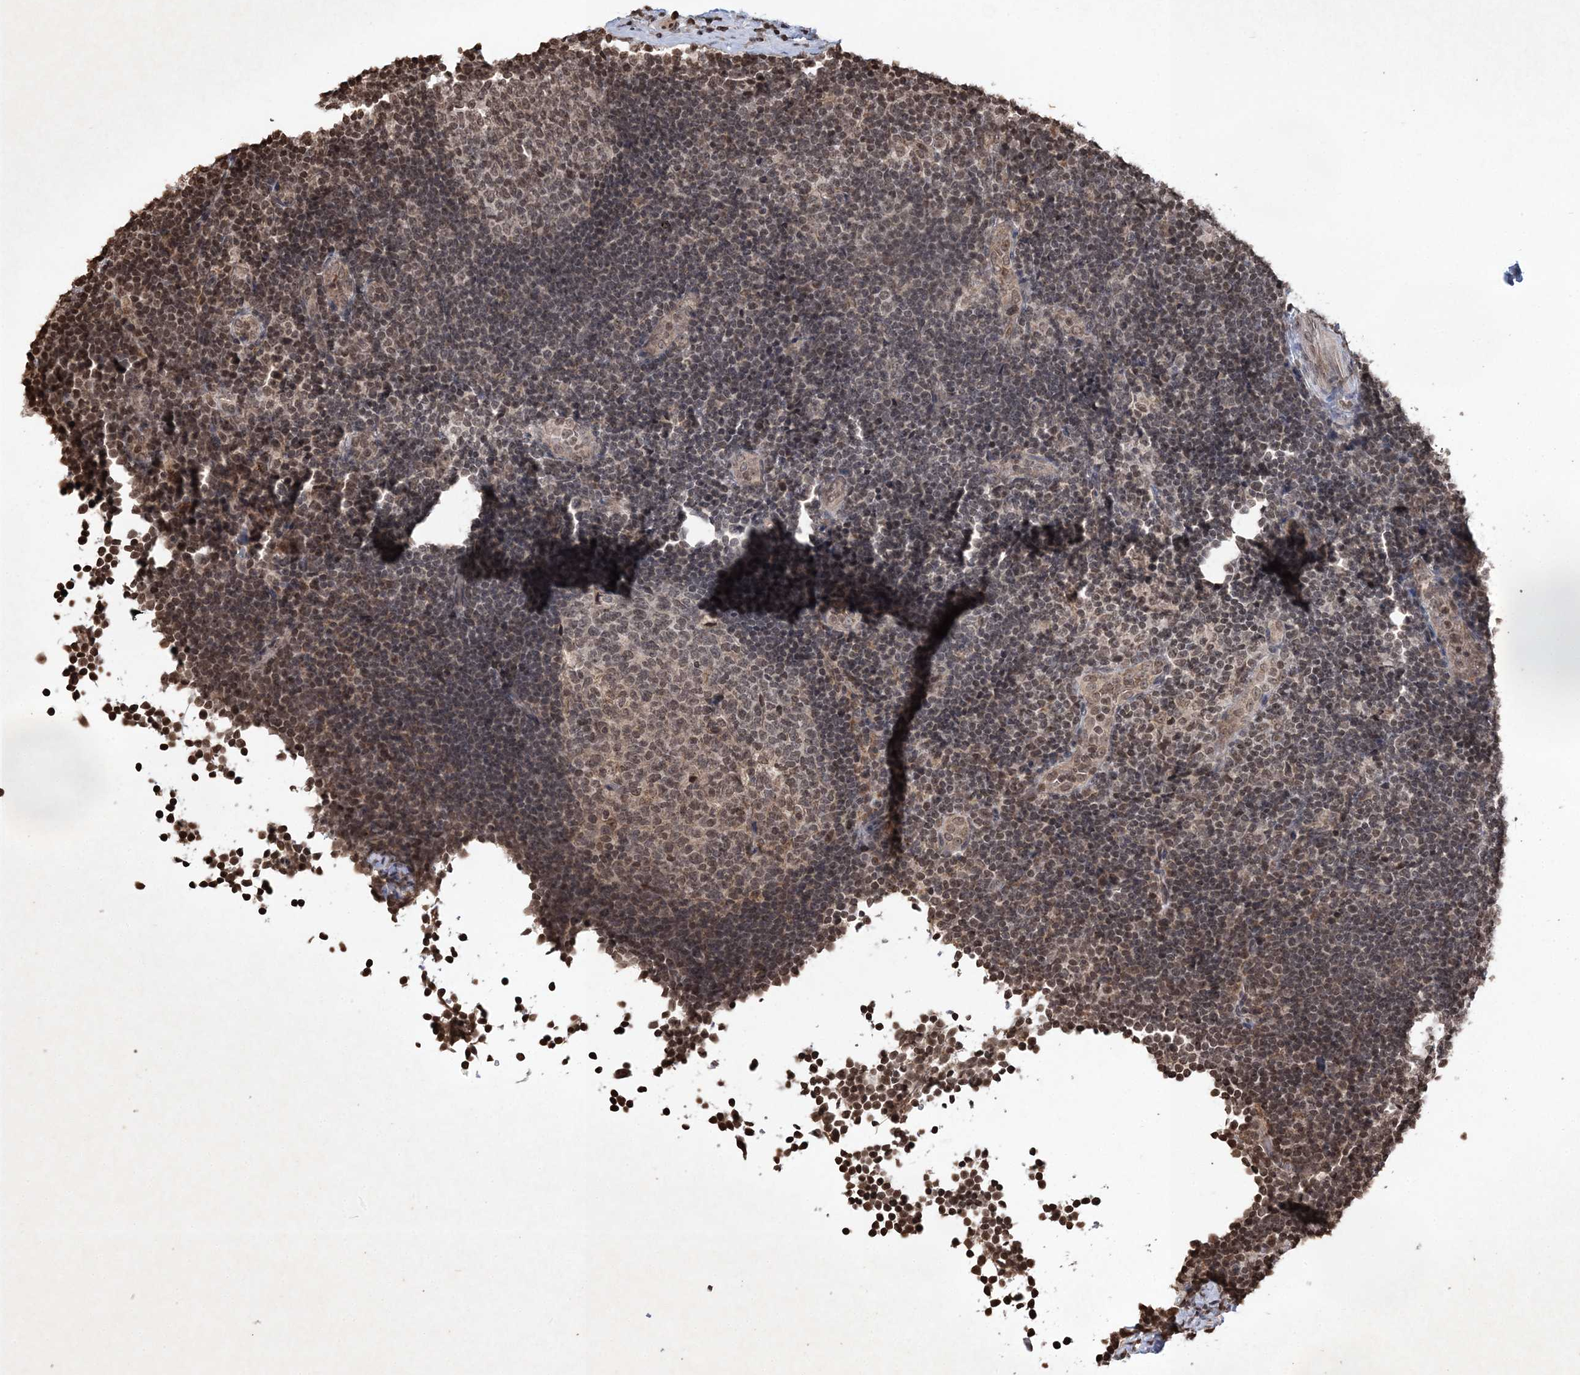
{"staining": {"intensity": "moderate", "quantity": ">75%", "location": "nuclear"}, "tissue": "lymph node", "cell_type": "Germinal center cells", "image_type": "normal", "snomed": [{"axis": "morphology", "description": "Normal tissue, NOS"}, {"axis": "topography", "description": "Lymph node"}], "caption": "Immunohistochemistry (IHC) photomicrograph of benign lymph node stained for a protein (brown), which displays medium levels of moderate nuclear expression in about >75% of germinal center cells.", "gene": "NEDD9", "patient": {"sex": "female", "age": 22}}